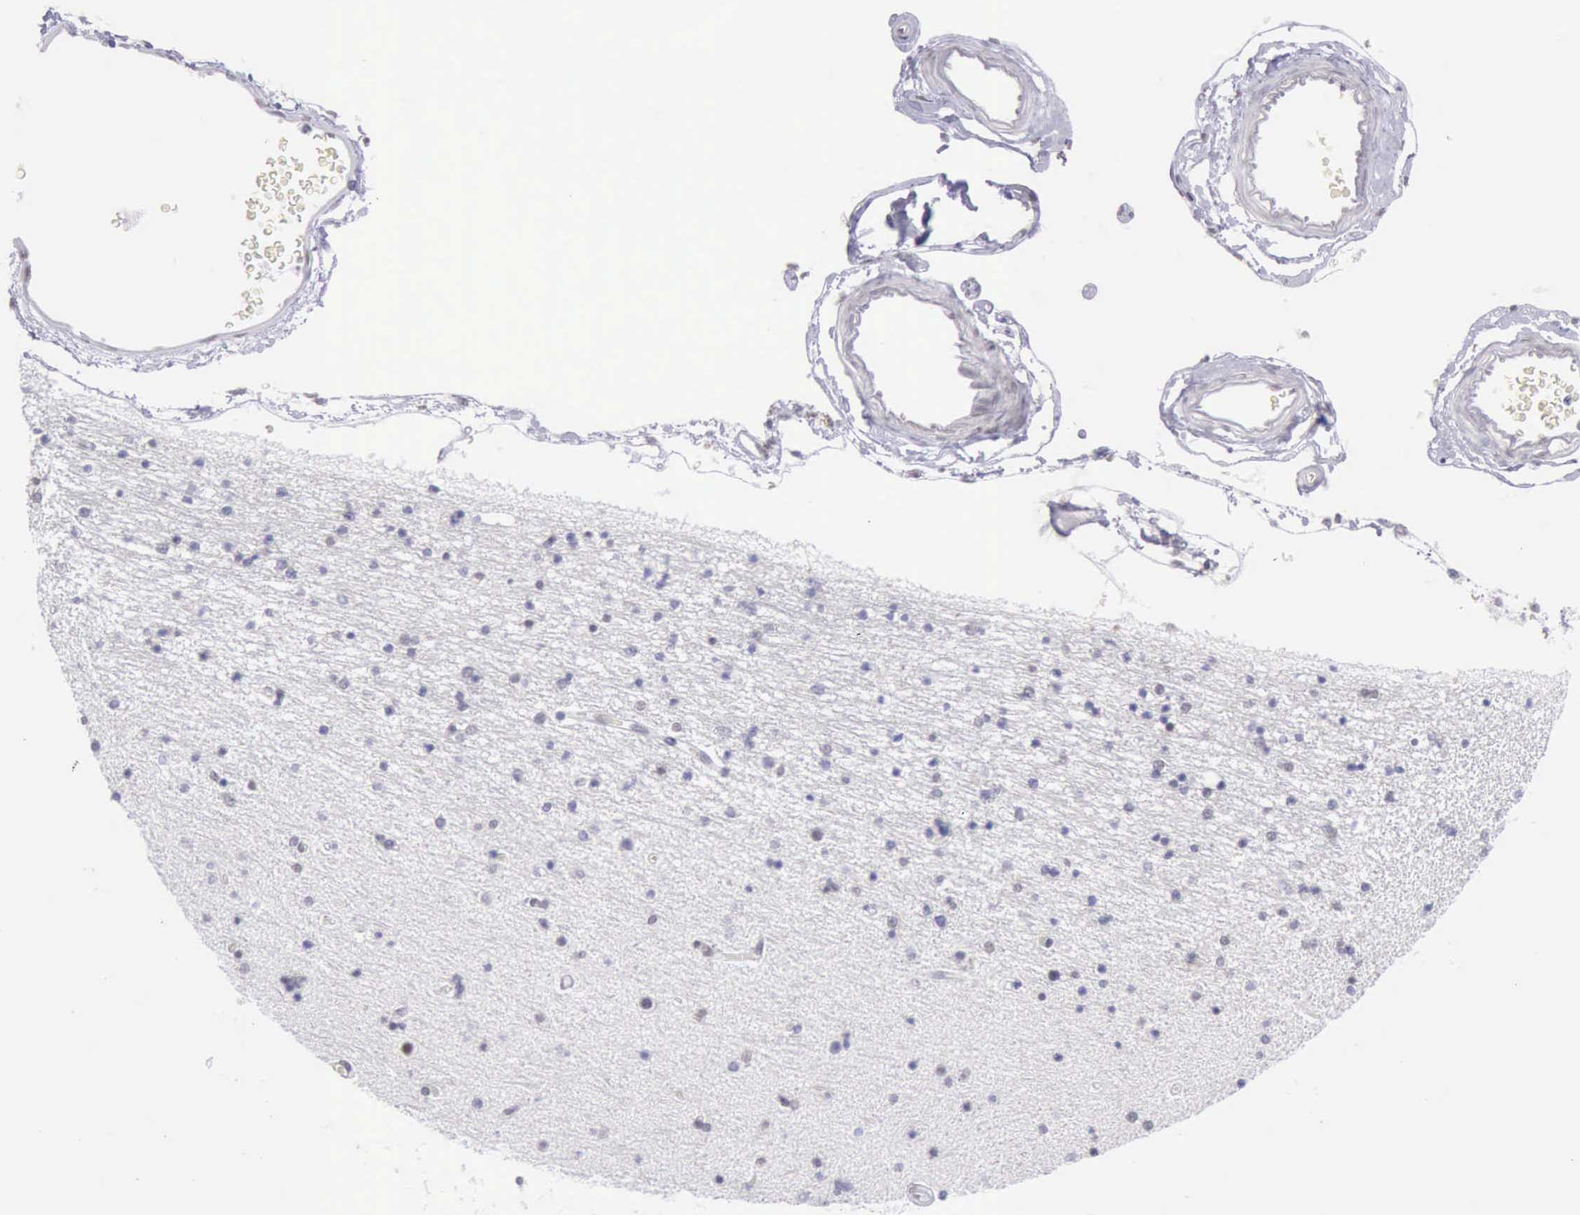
{"staining": {"intensity": "weak", "quantity": "25%-75%", "location": "nuclear"}, "tissue": "hippocampus", "cell_type": "Glial cells", "image_type": "normal", "snomed": [{"axis": "morphology", "description": "Normal tissue, NOS"}, {"axis": "topography", "description": "Hippocampus"}], "caption": "Weak nuclear expression is appreciated in approximately 25%-75% of glial cells in benign hippocampus.", "gene": "EP300", "patient": {"sex": "female", "age": 54}}